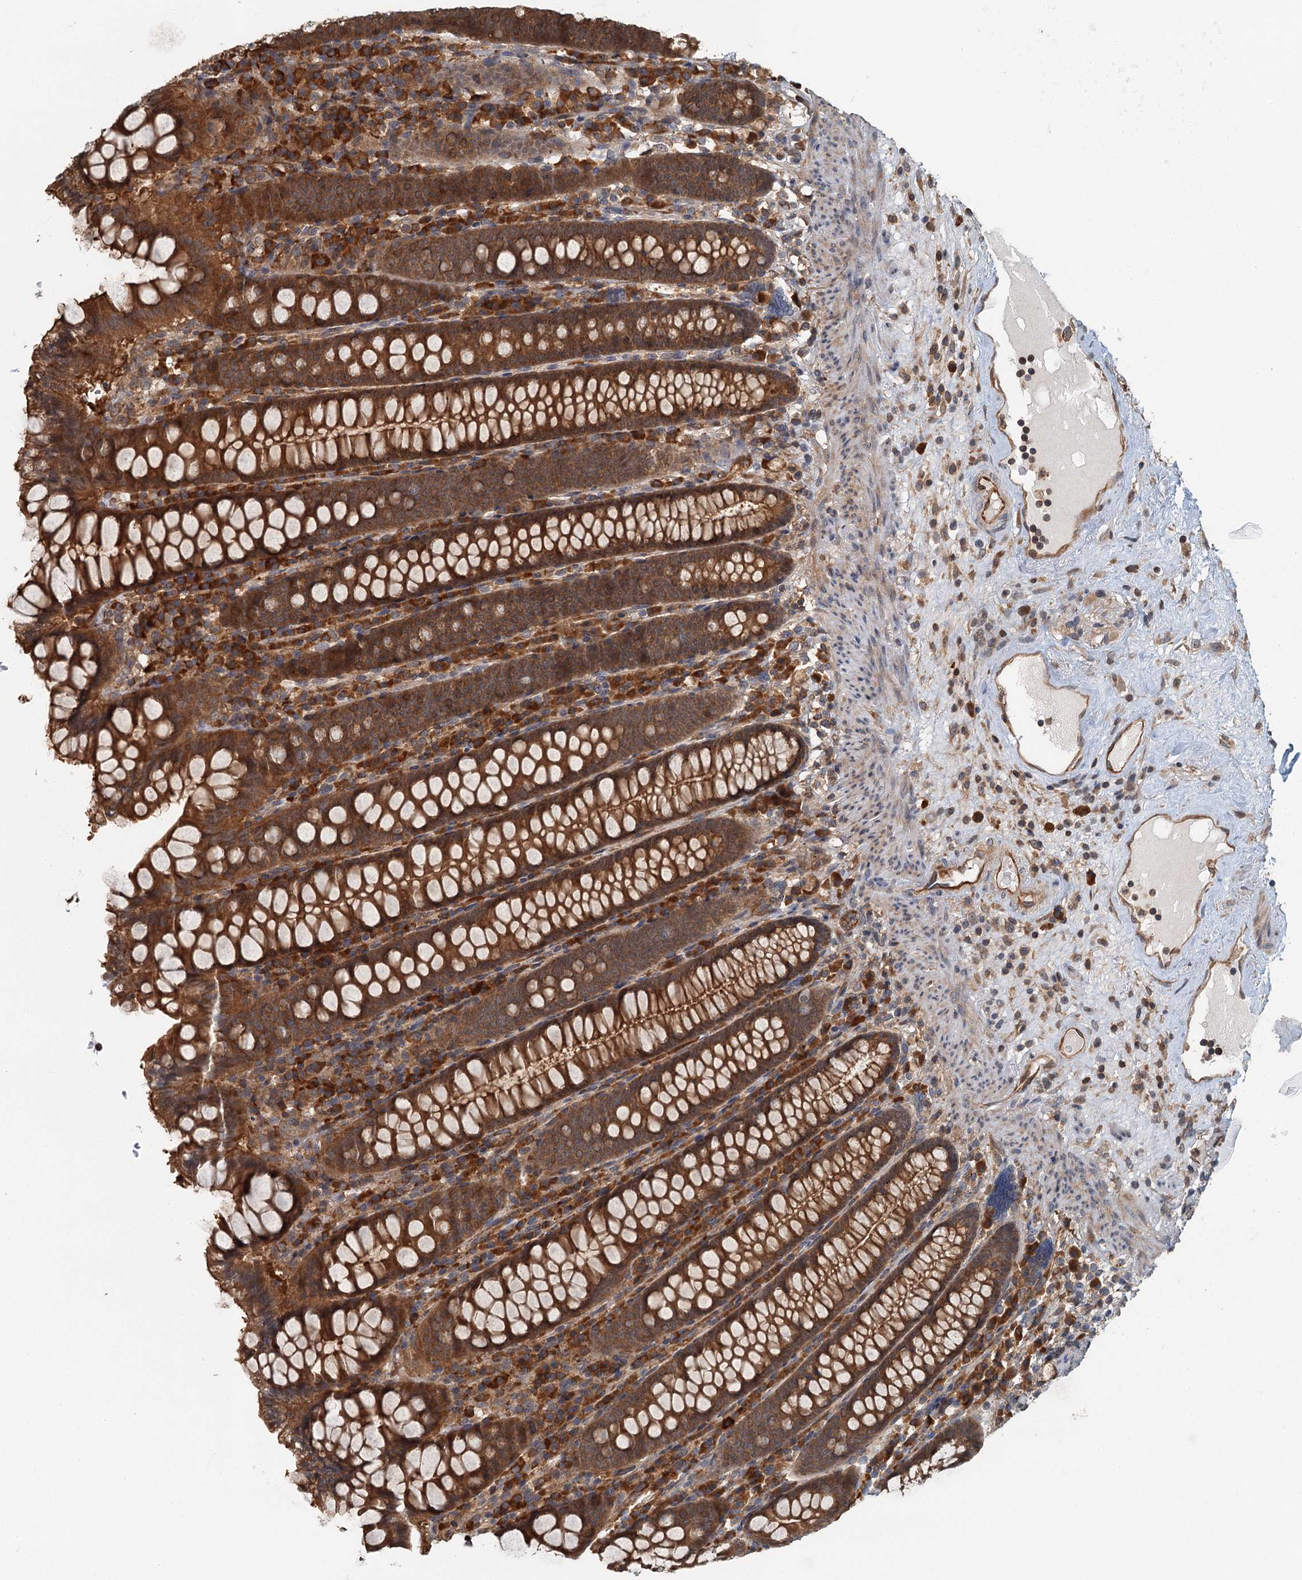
{"staining": {"intensity": "moderate", "quantity": ">75%", "location": "cytoplasmic/membranous"}, "tissue": "colon", "cell_type": "Endothelial cells", "image_type": "normal", "snomed": [{"axis": "morphology", "description": "Normal tissue, NOS"}, {"axis": "topography", "description": "Colon"}], "caption": "IHC of normal colon displays medium levels of moderate cytoplasmic/membranous positivity in approximately >75% of endothelial cells. Immunohistochemistry stains the protein in brown and the nuclei are stained blue.", "gene": "ZNF527", "patient": {"sex": "female", "age": 79}}